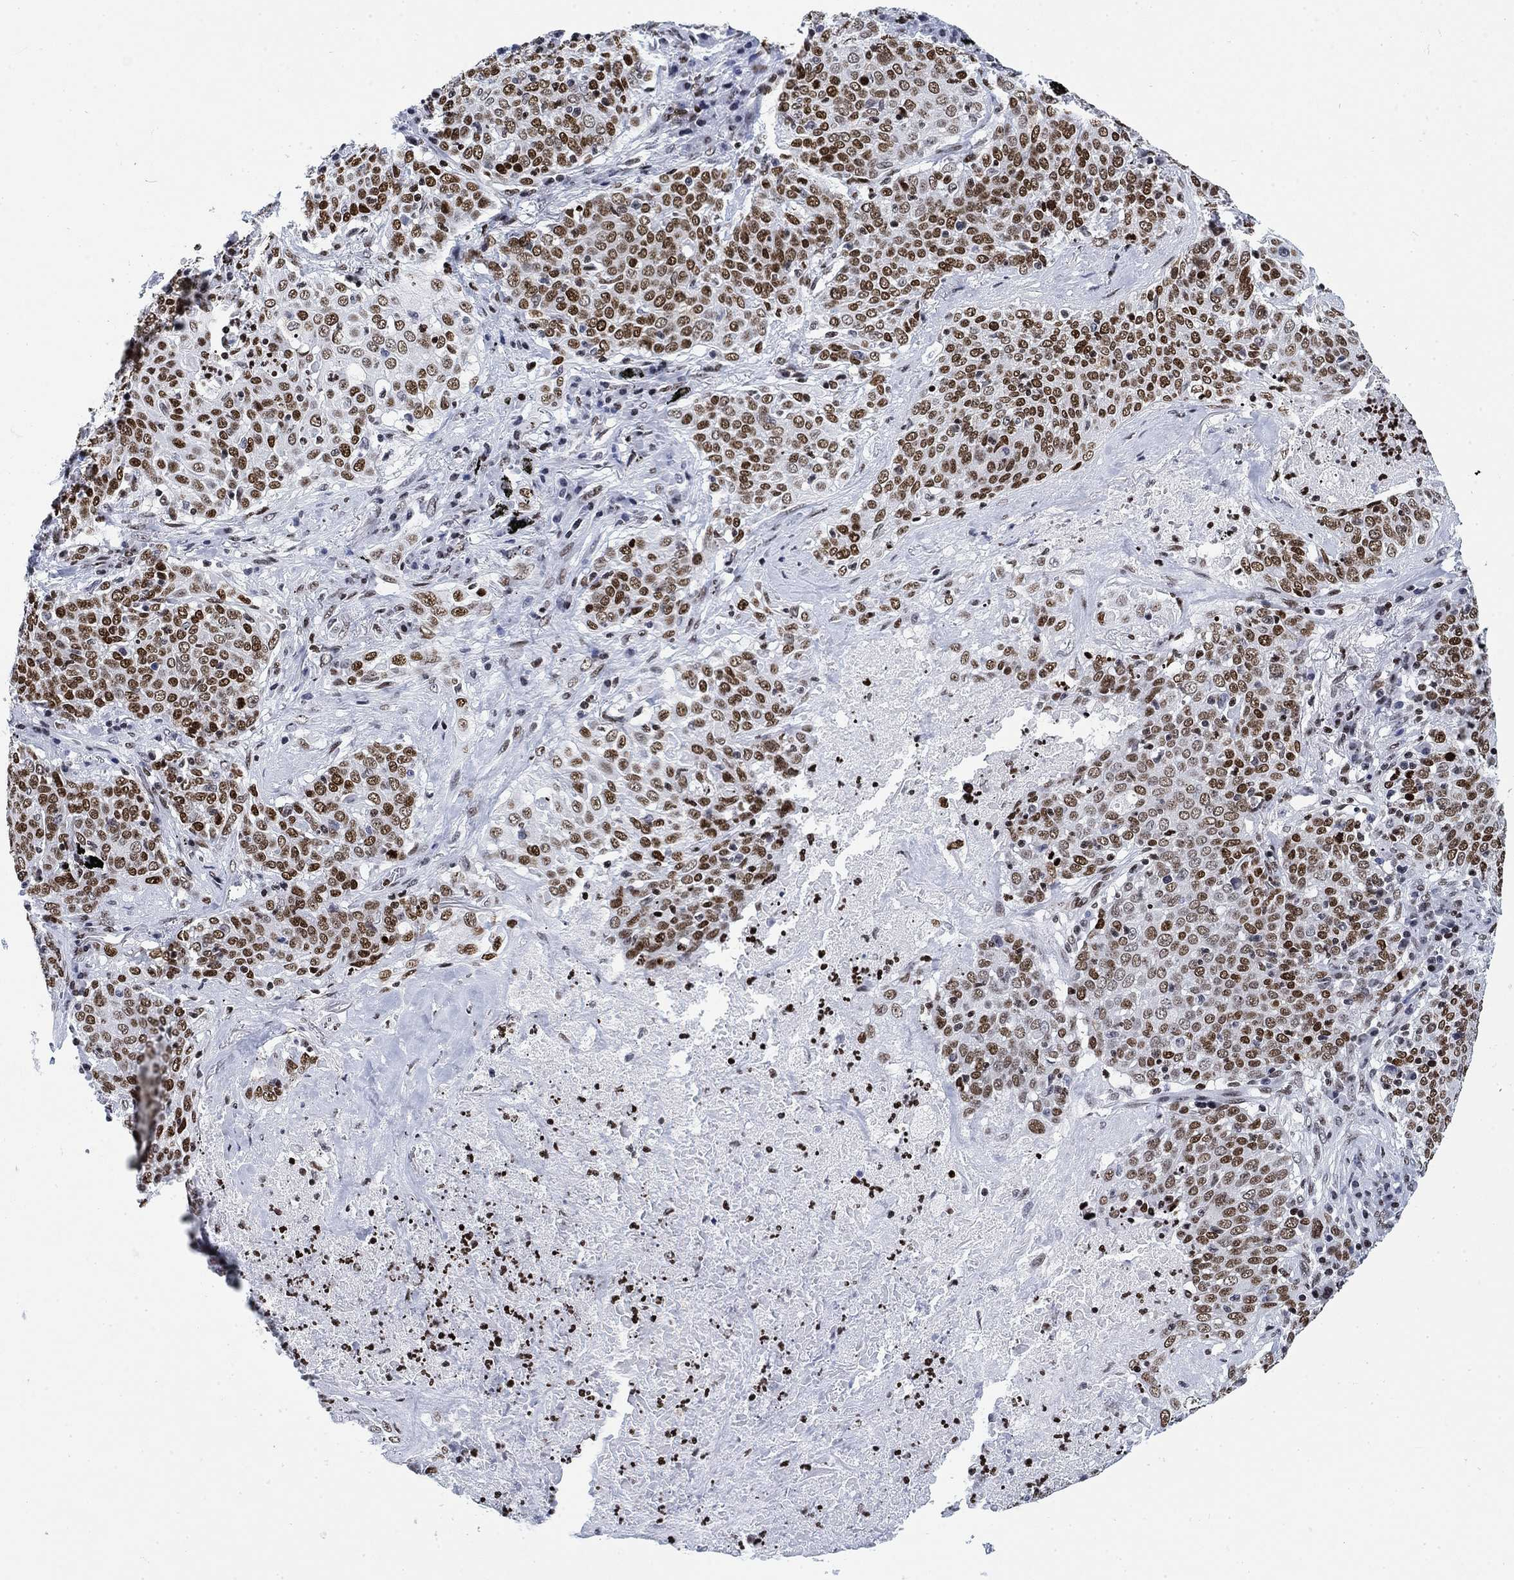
{"staining": {"intensity": "moderate", "quantity": ">75%", "location": "nuclear"}, "tissue": "lung cancer", "cell_type": "Tumor cells", "image_type": "cancer", "snomed": [{"axis": "morphology", "description": "Squamous cell carcinoma, NOS"}, {"axis": "topography", "description": "Lung"}], "caption": "Approximately >75% of tumor cells in lung squamous cell carcinoma reveal moderate nuclear protein positivity as visualized by brown immunohistochemical staining.", "gene": "H1-10", "patient": {"sex": "male", "age": 82}}